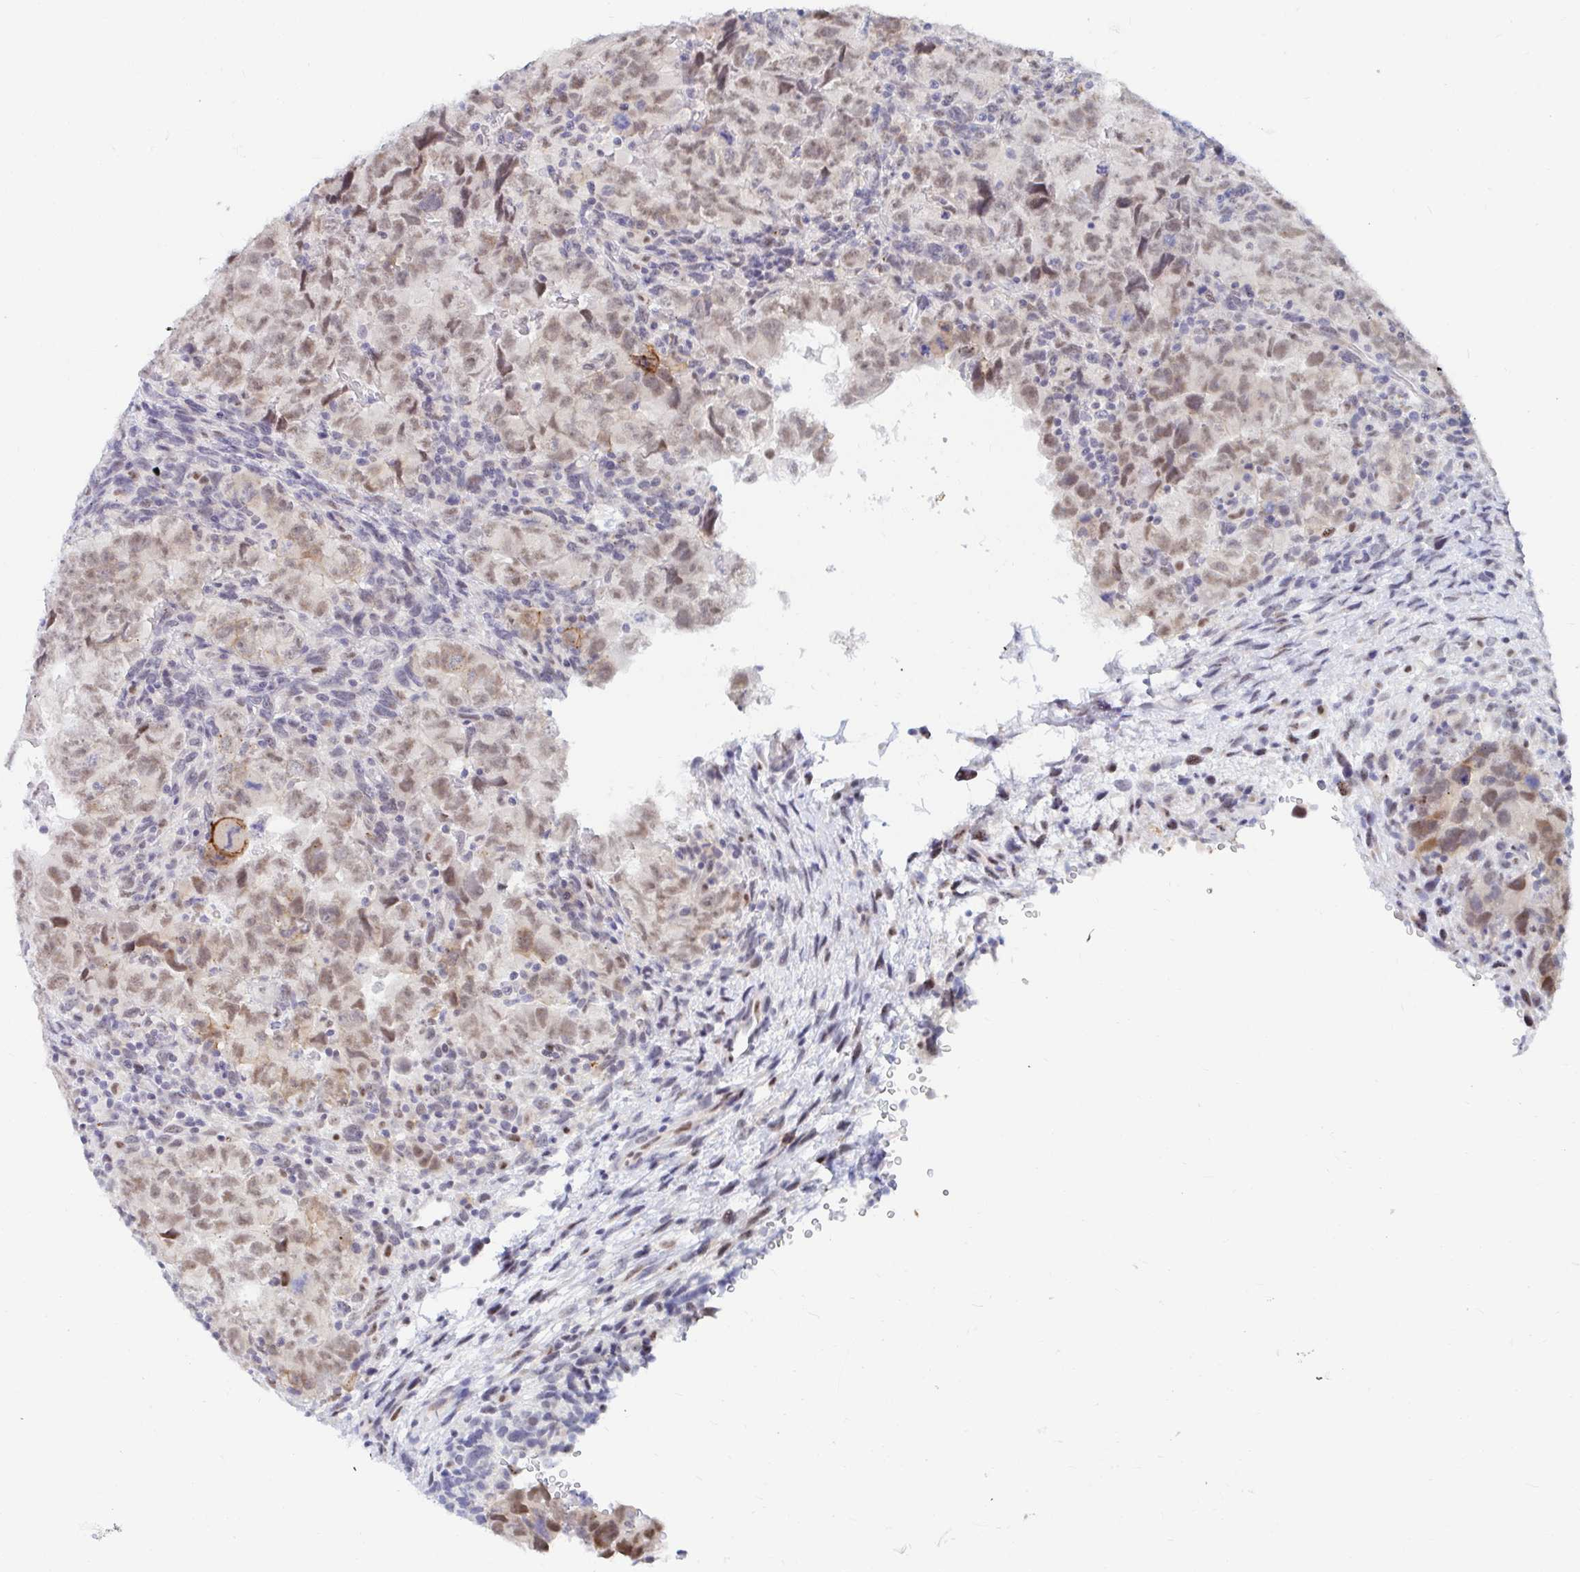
{"staining": {"intensity": "moderate", "quantity": ">75%", "location": "nuclear"}, "tissue": "testis cancer", "cell_type": "Tumor cells", "image_type": "cancer", "snomed": [{"axis": "morphology", "description": "Carcinoma, Embryonal, NOS"}, {"axis": "topography", "description": "Testis"}], "caption": "Protein staining reveals moderate nuclear positivity in approximately >75% of tumor cells in testis cancer. (DAB (3,3'-diaminobenzidine) IHC with brightfield microscopy, high magnification).", "gene": "COL28A1", "patient": {"sex": "male", "age": 24}}